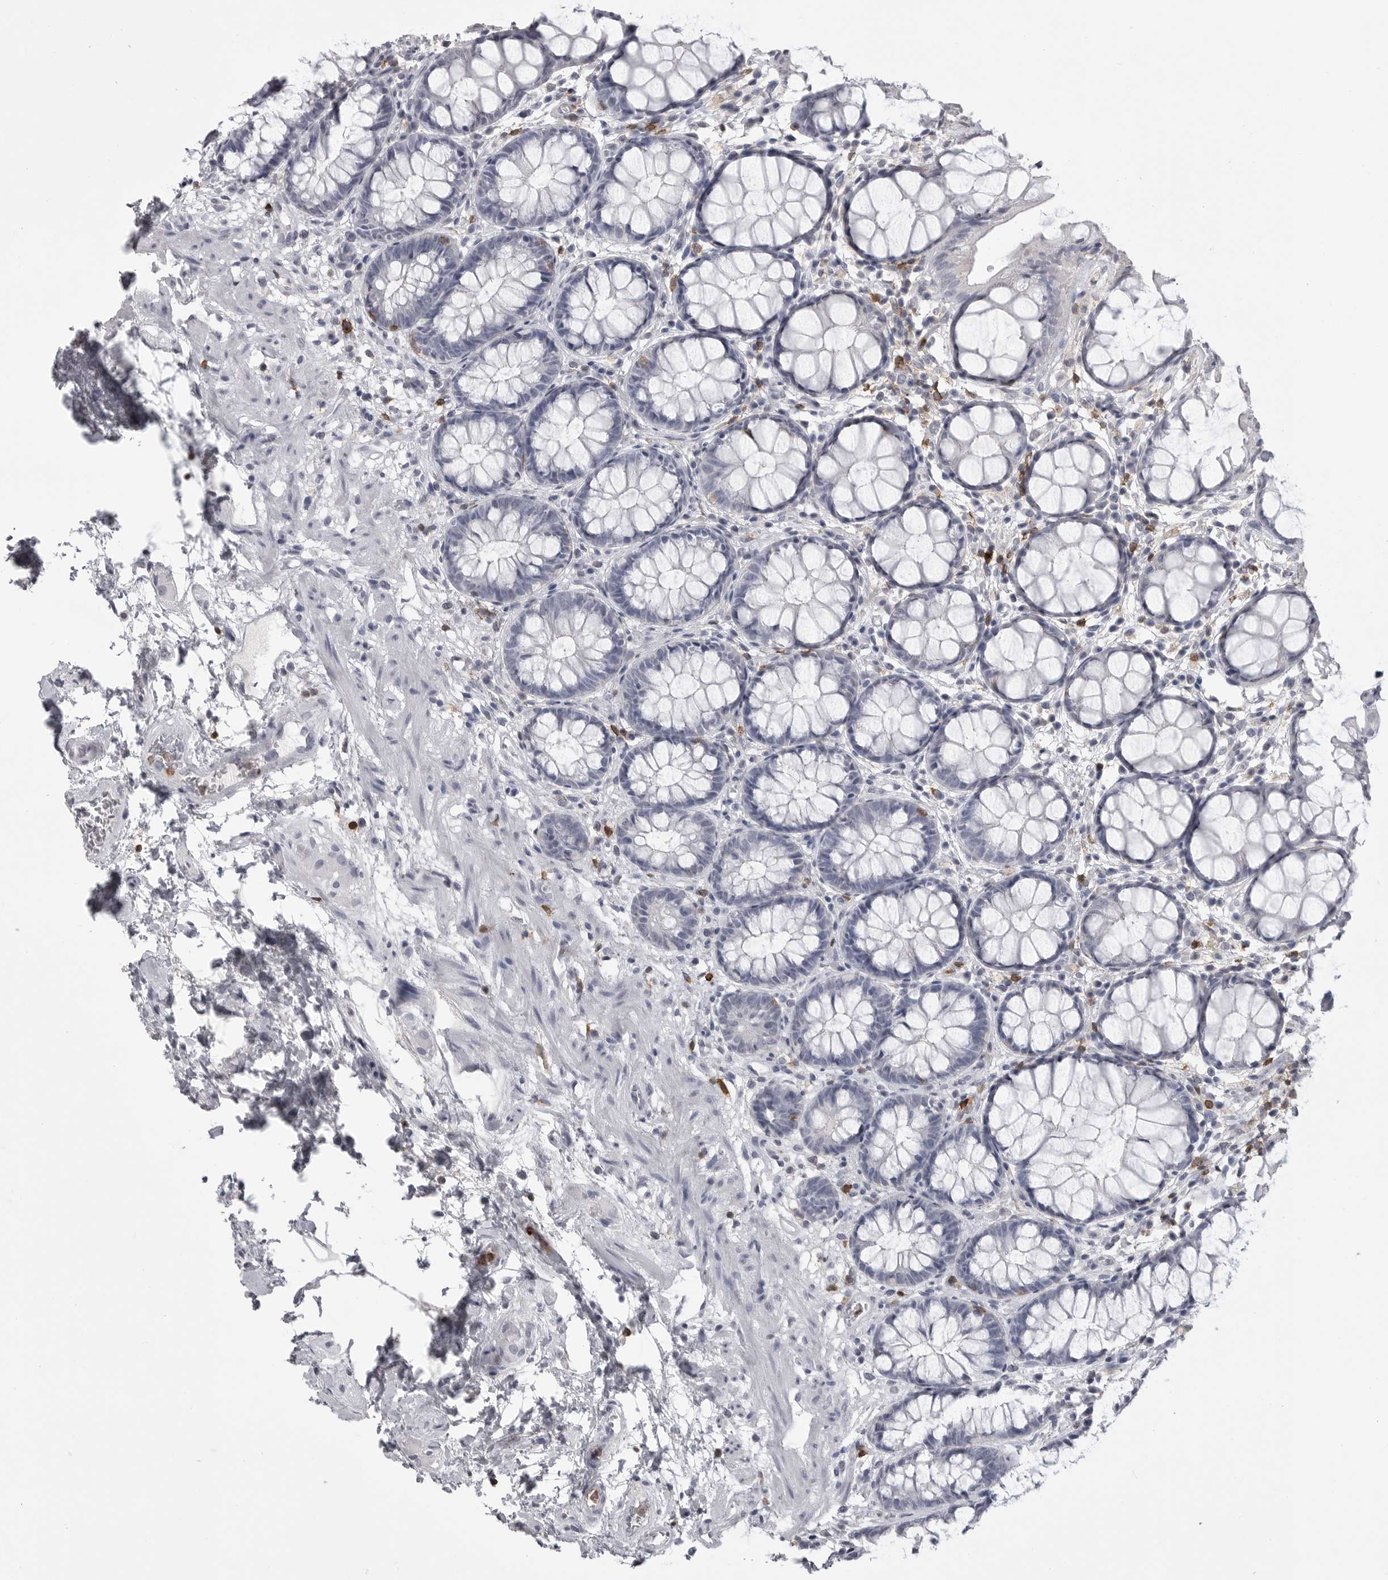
{"staining": {"intensity": "negative", "quantity": "none", "location": "none"}, "tissue": "rectum", "cell_type": "Glandular cells", "image_type": "normal", "snomed": [{"axis": "morphology", "description": "Normal tissue, NOS"}, {"axis": "topography", "description": "Rectum"}], "caption": "A histopathology image of human rectum is negative for staining in glandular cells.", "gene": "ITGAL", "patient": {"sex": "male", "age": 64}}